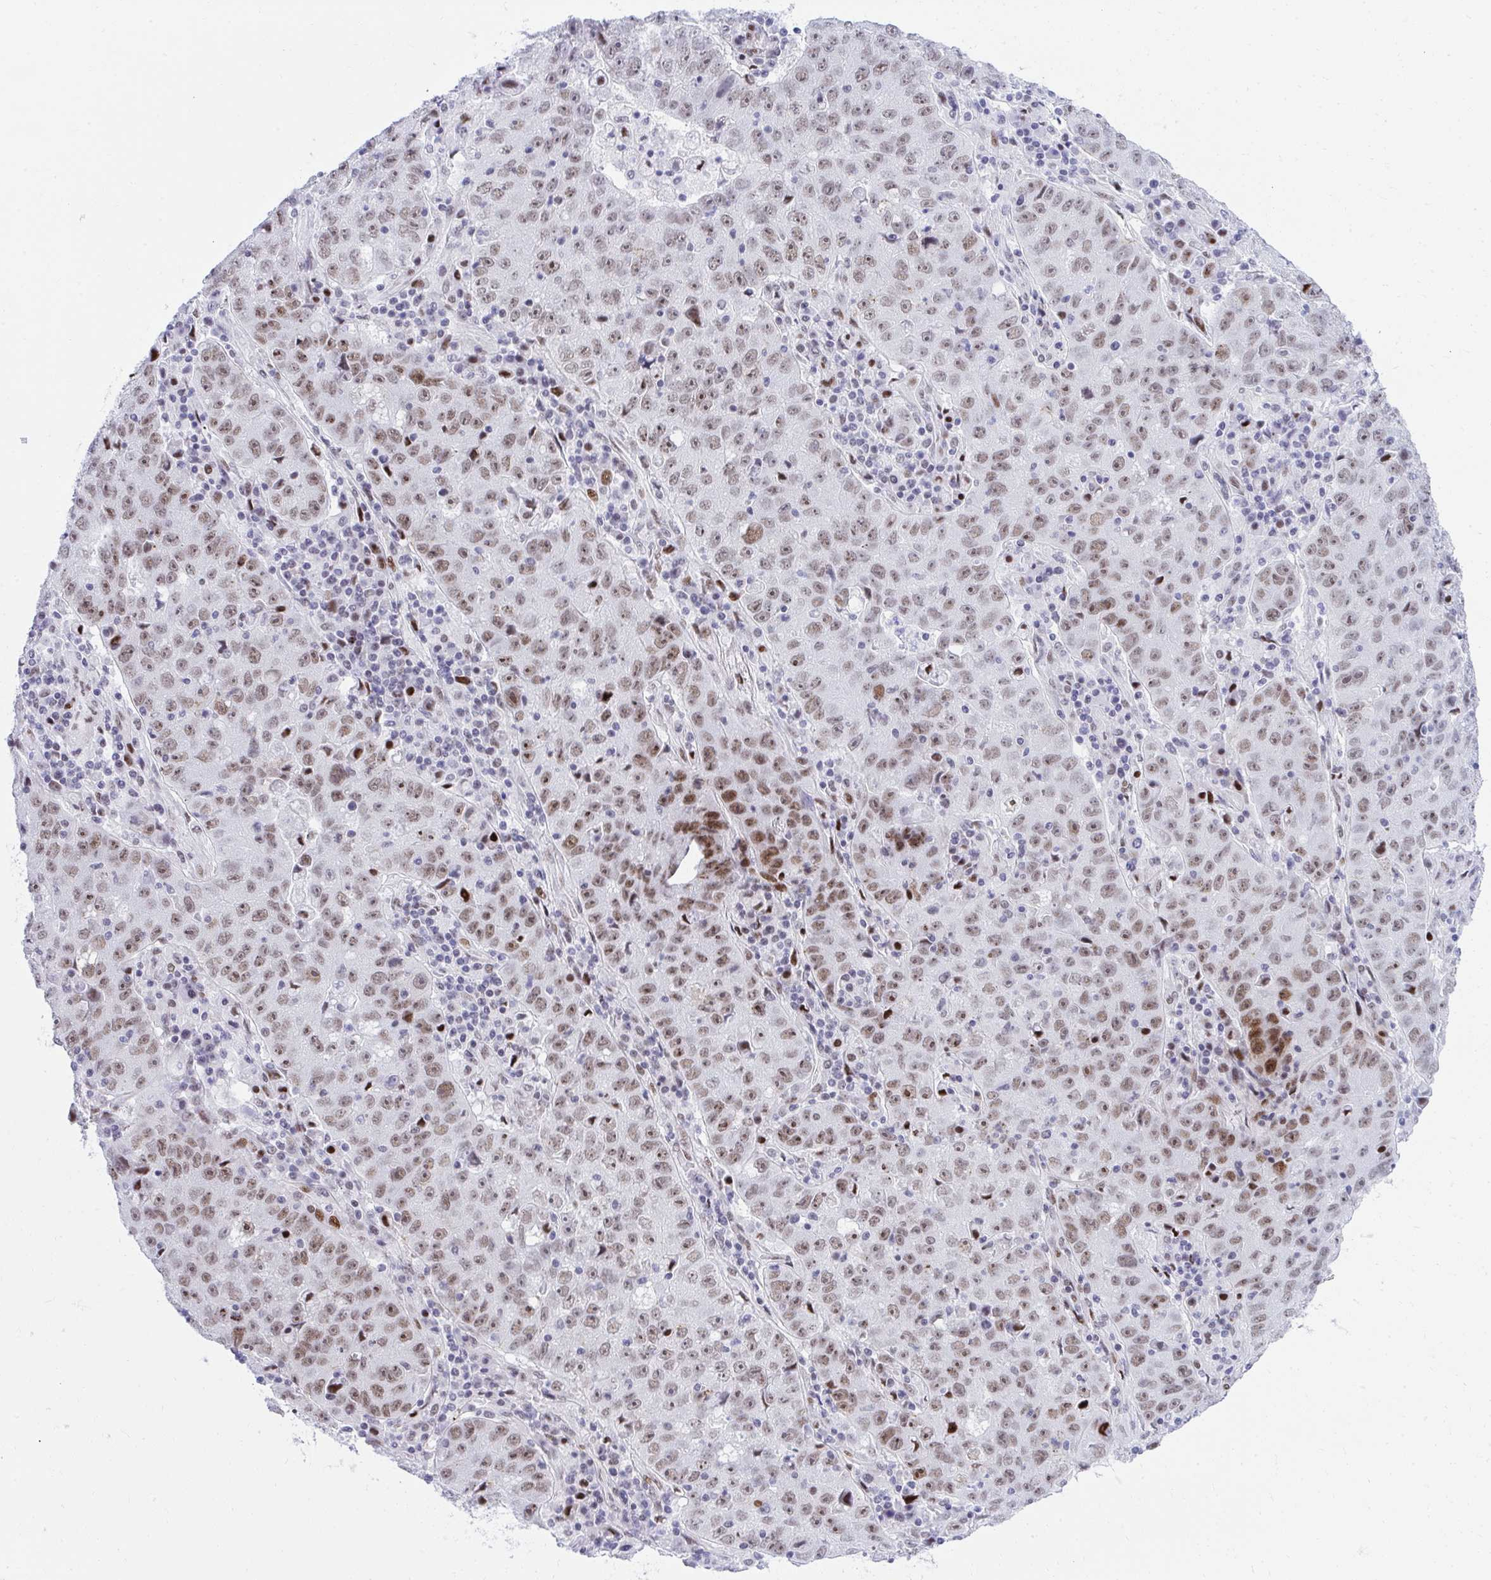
{"staining": {"intensity": "moderate", "quantity": ">75%", "location": "nuclear"}, "tissue": "lung cancer", "cell_type": "Tumor cells", "image_type": "cancer", "snomed": [{"axis": "morphology", "description": "Normal morphology"}, {"axis": "morphology", "description": "Adenocarcinoma, NOS"}, {"axis": "topography", "description": "Lymph node"}, {"axis": "topography", "description": "Lung"}], "caption": "Immunohistochemical staining of adenocarcinoma (lung) shows medium levels of moderate nuclear expression in approximately >75% of tumor cells.", "gene": "GLDN", "patient": {"sex": "female", "age": 57}}